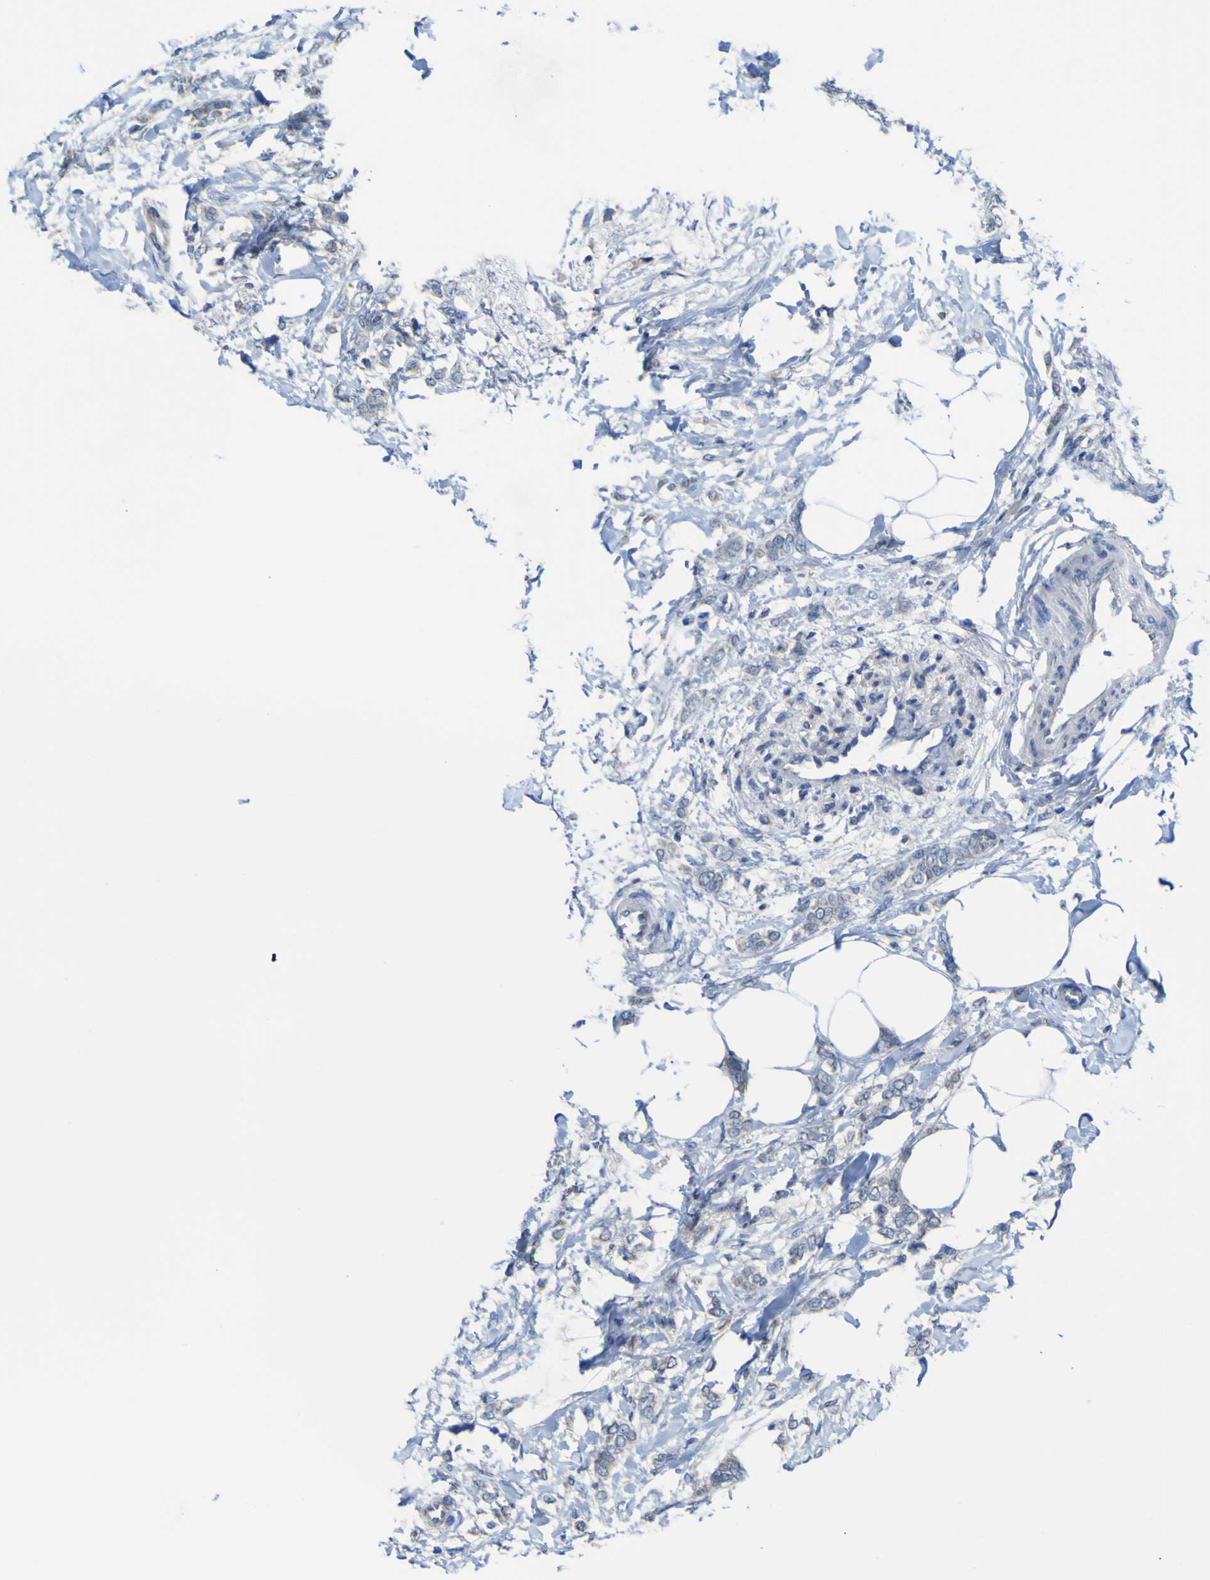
{"staining": {"intensity": "weak", "quantity": "<25%", "location": "cytoplasmic/membranous"}, "tissue": "breast cancer", "cell_type": "Tumor cells", "image_type": "cancer", "snomed": [{"axis": "morphology", "description": "Lobular carcinoma, in situ"}, {"axis": "morphology", "description": "Lobular carcinoma"}, {"axis": "topography", "description": "Breast"}], "caption": "This is a histopathology image of immunohistochemistry staining of lobular carcinoma (breast), which shows no positivity in tumor cells.", "gene": "TNFRSF11A", "patient": {"sex": "female", "age": 41}}